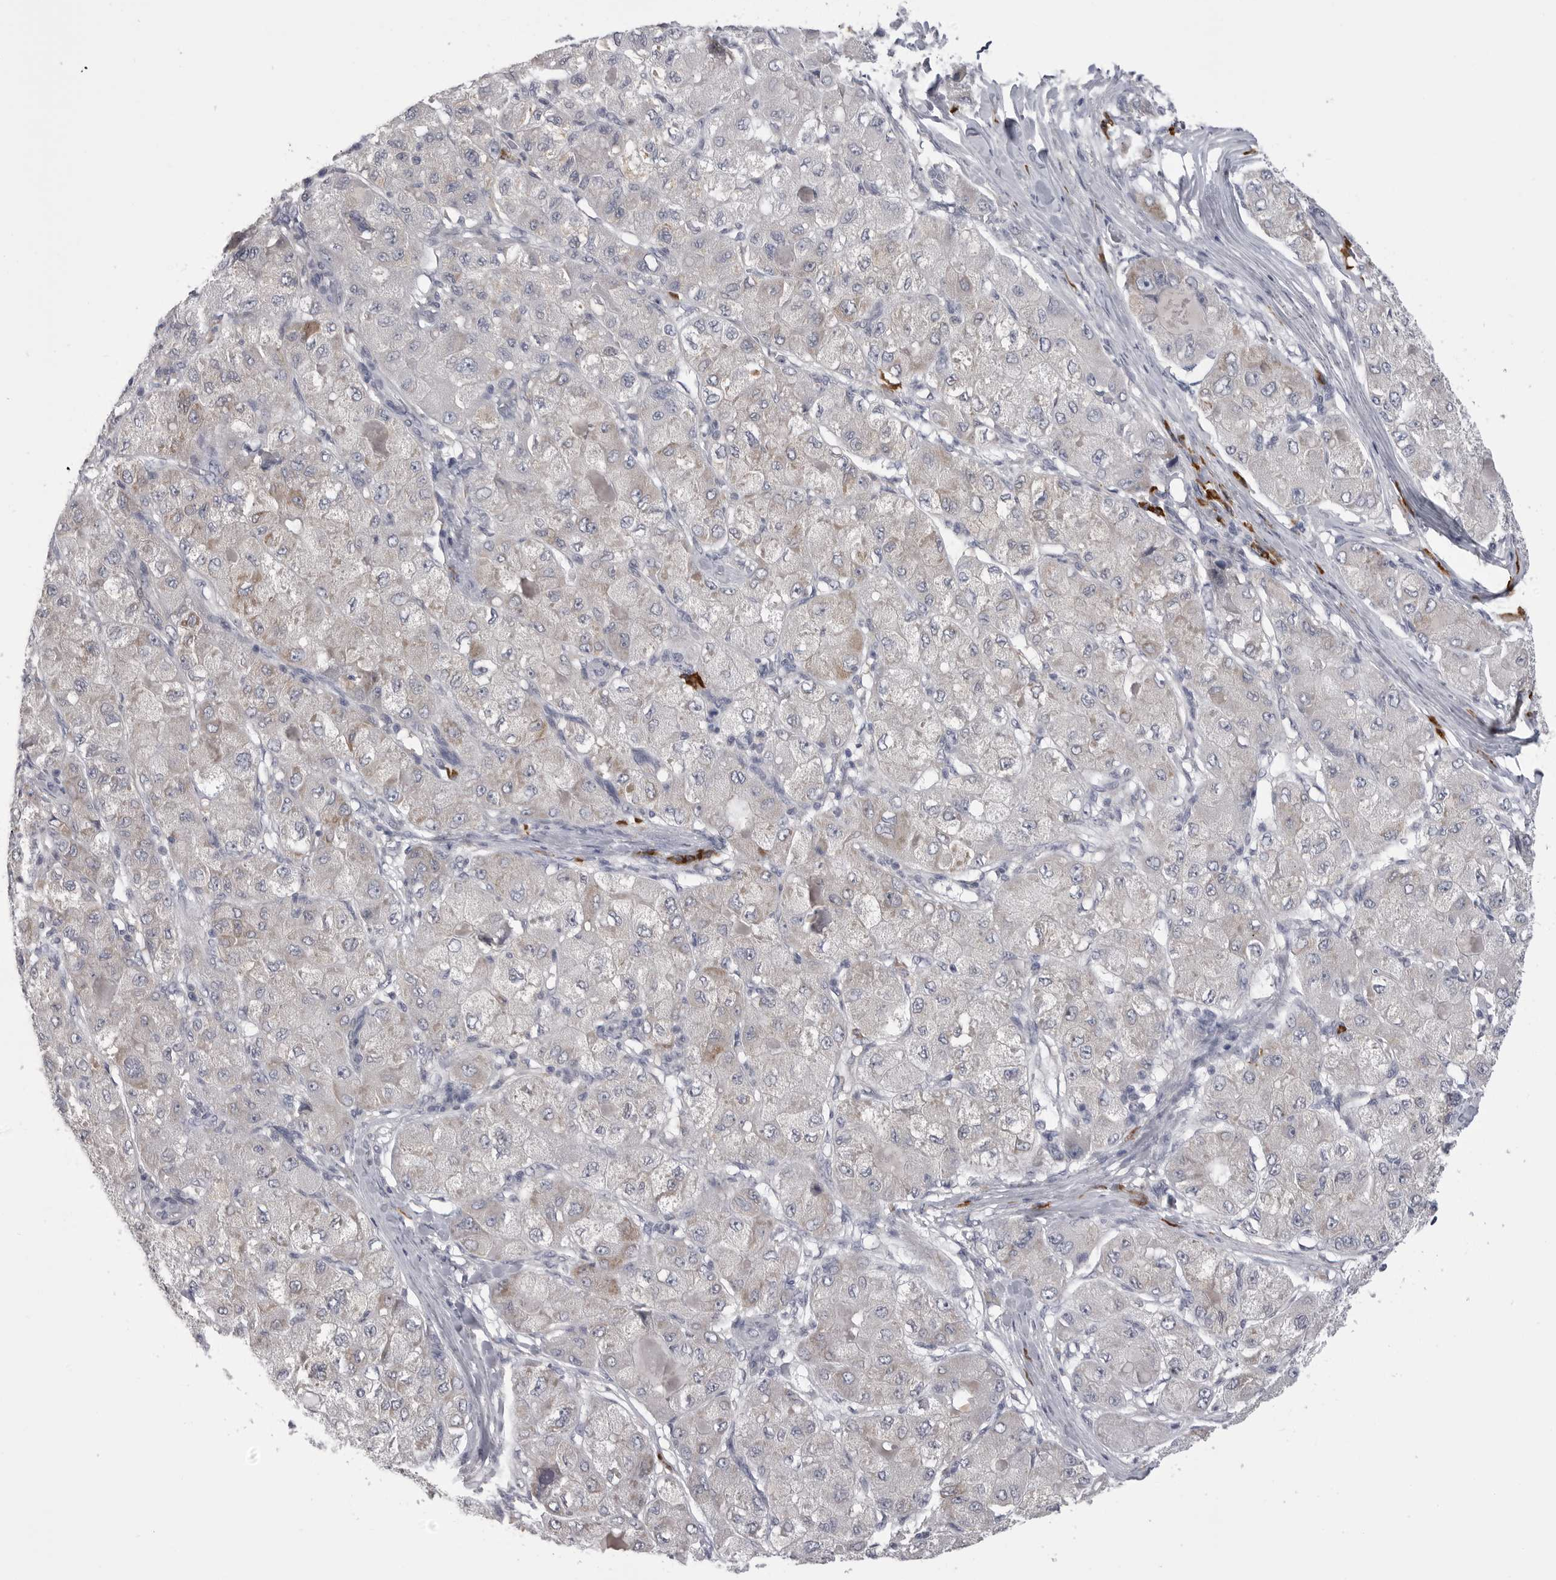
{"staining": {"intensity": "negative", "quantity": "none", "location": "none"}, "tissue": "liver cancer", "cell_type": "Tumor cells", "image_type": "cancer", "snomed": [{"axis": "morphology", "description": "Carcinoma, Hepatocellular, NOS"}, {"axis": "topography", "description": "Liver"}], "caption": "DAB immunohistochemical staining of human liver cancer shows no significant staining in tumor cells.", "gene": "FKBP2", "patient": {"sex": "male", "age": 80}}